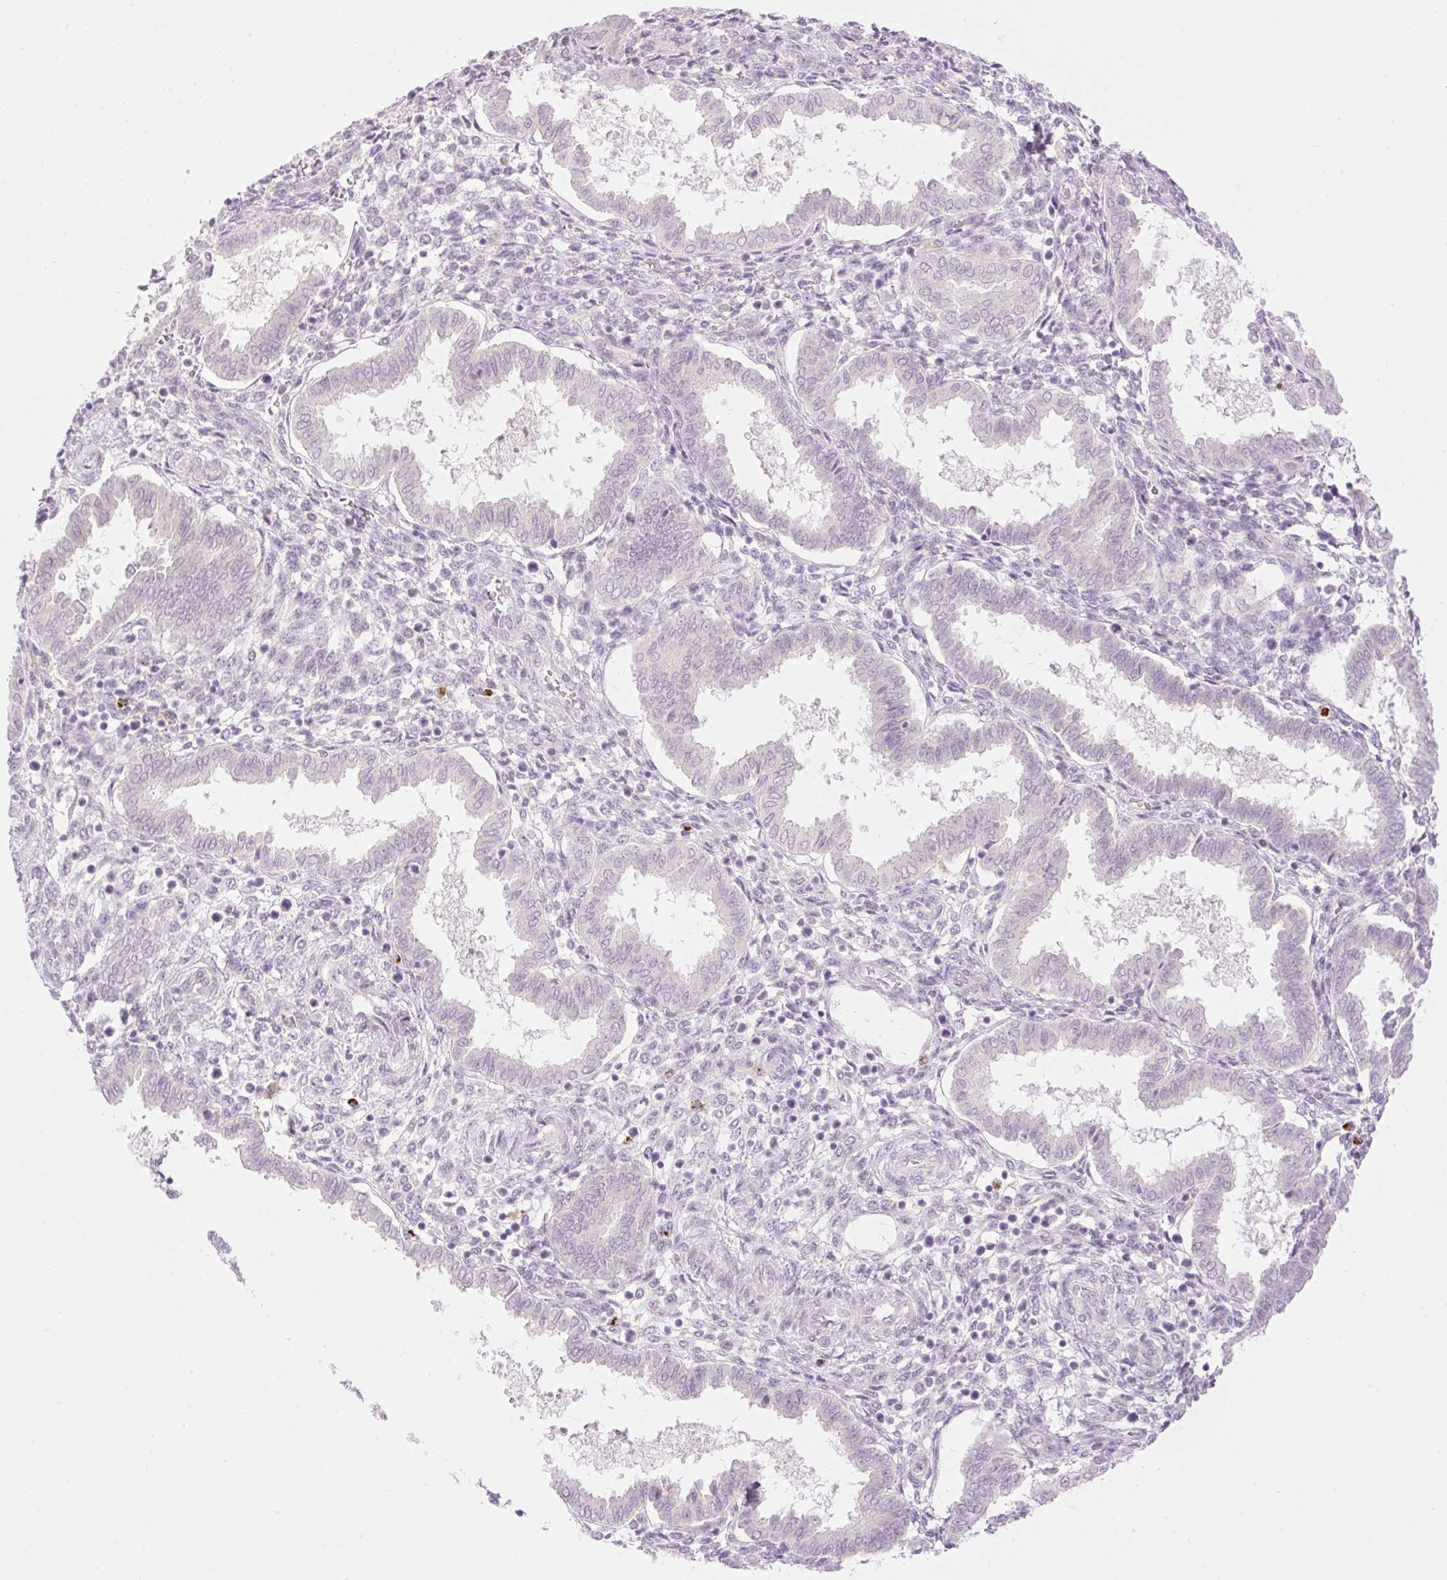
{"staining": {"intensity": "negative", "quantity": "none", "location": "none"}, "tissue": "endometrium", "cell_type": "Cells in endometrial stroma", "image_type": "normal", "snomed": [{"axis": "morphology", "description": "Normal tissue, NOS"}, {"axis": "topography", "description": "Endometrium"}], "caption": "Micrograph shows no significant protein expression in cells in endometrial stroma of normal endometrium.", "gene": "SPRYD4", "patient": {"sex": "female", "age": 24}}